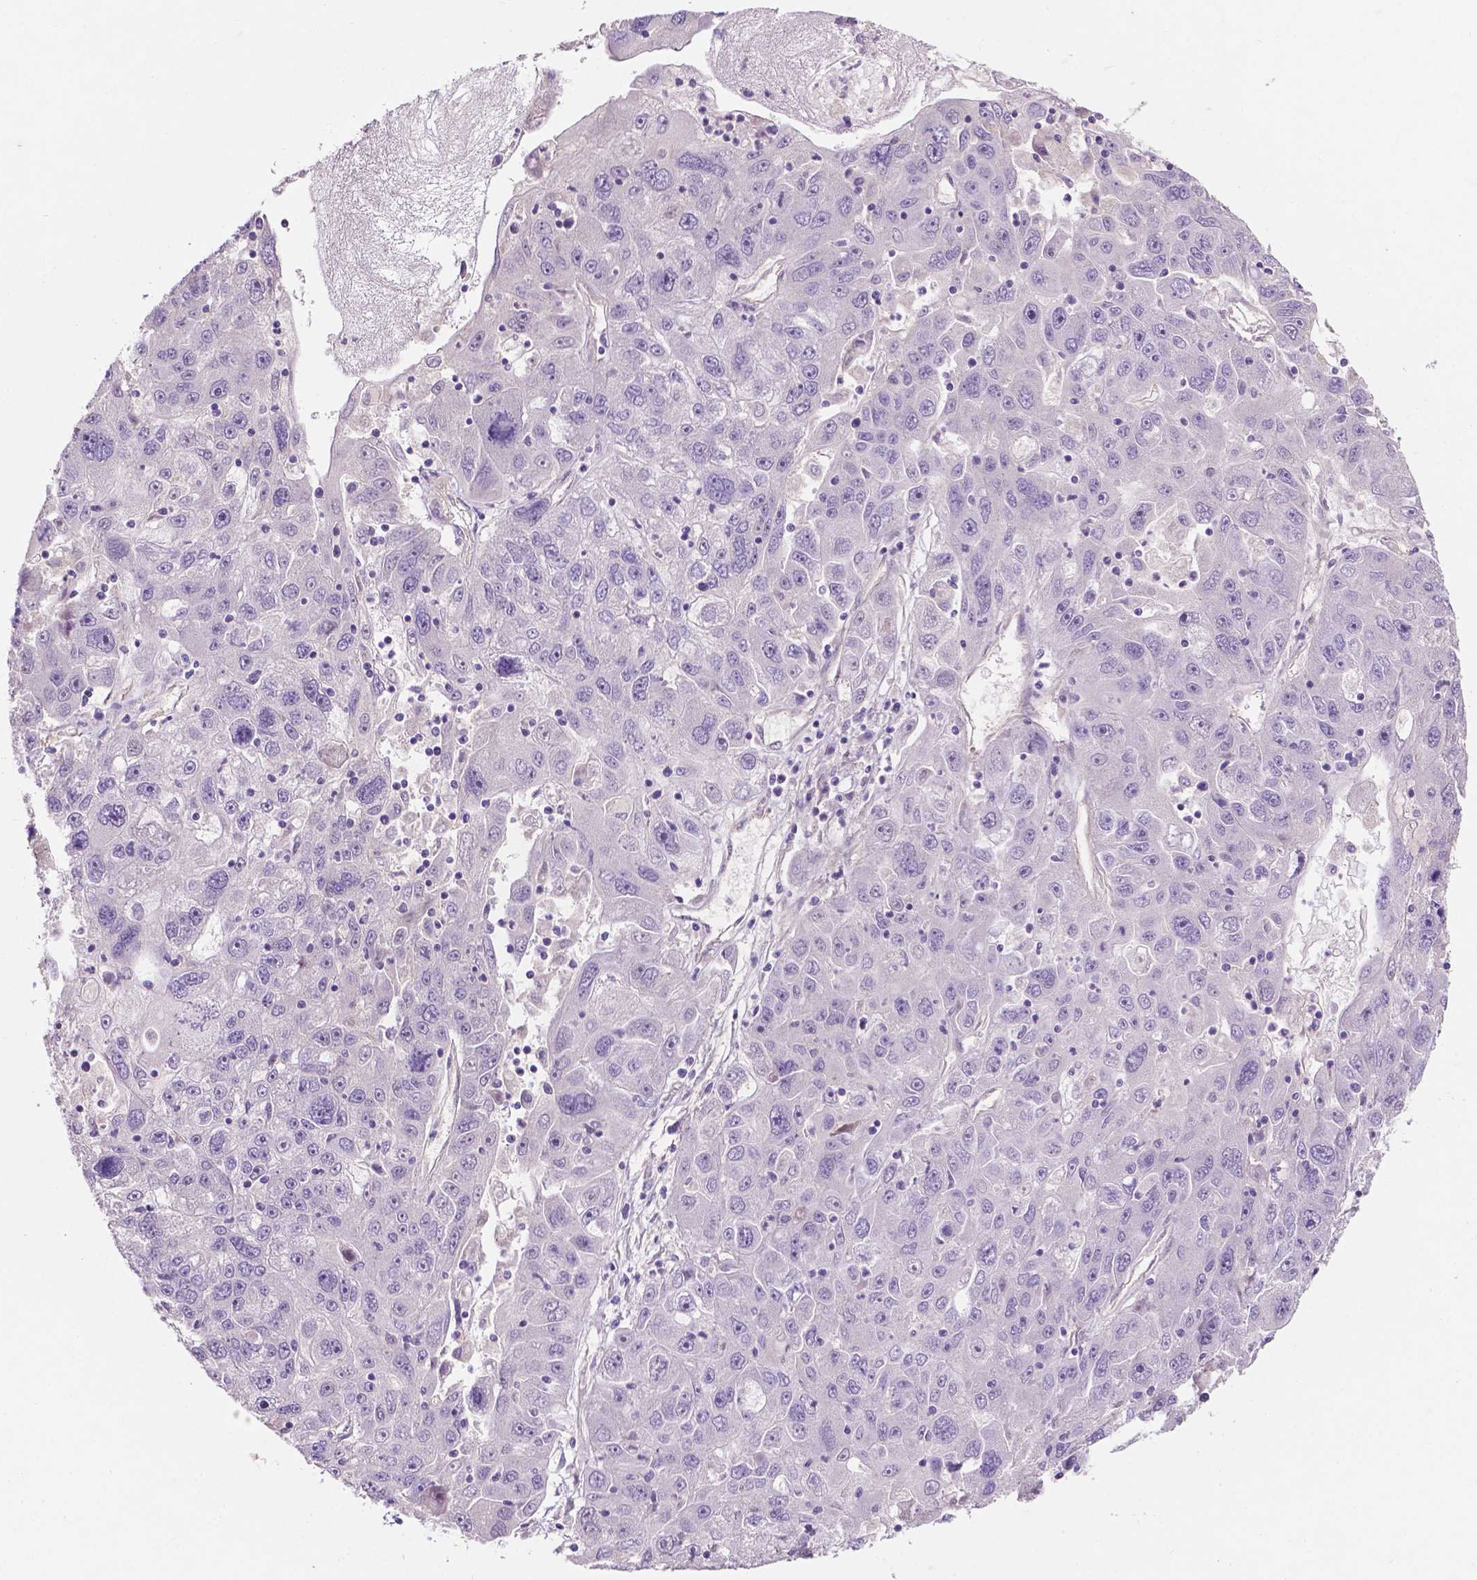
{"staining": {"intensity": "negative", "quantity": "none", "location": "none"}, "tissue": "stomach cancer", "cell_type": "Tumor cells", "image_type": "cancer", "snomed": [{"axis": "morphology", "description": "Adenocarcinoma, NOS"}, {"axis": "topography", "description": "Stomach"}], "caption": "Human stomach cancer stained for a protein using immunohistochemistry (IHC) displays no staining in tumor cells.", "gene": "ARL5C", "patient": {"sex": "male", "age": 56}}